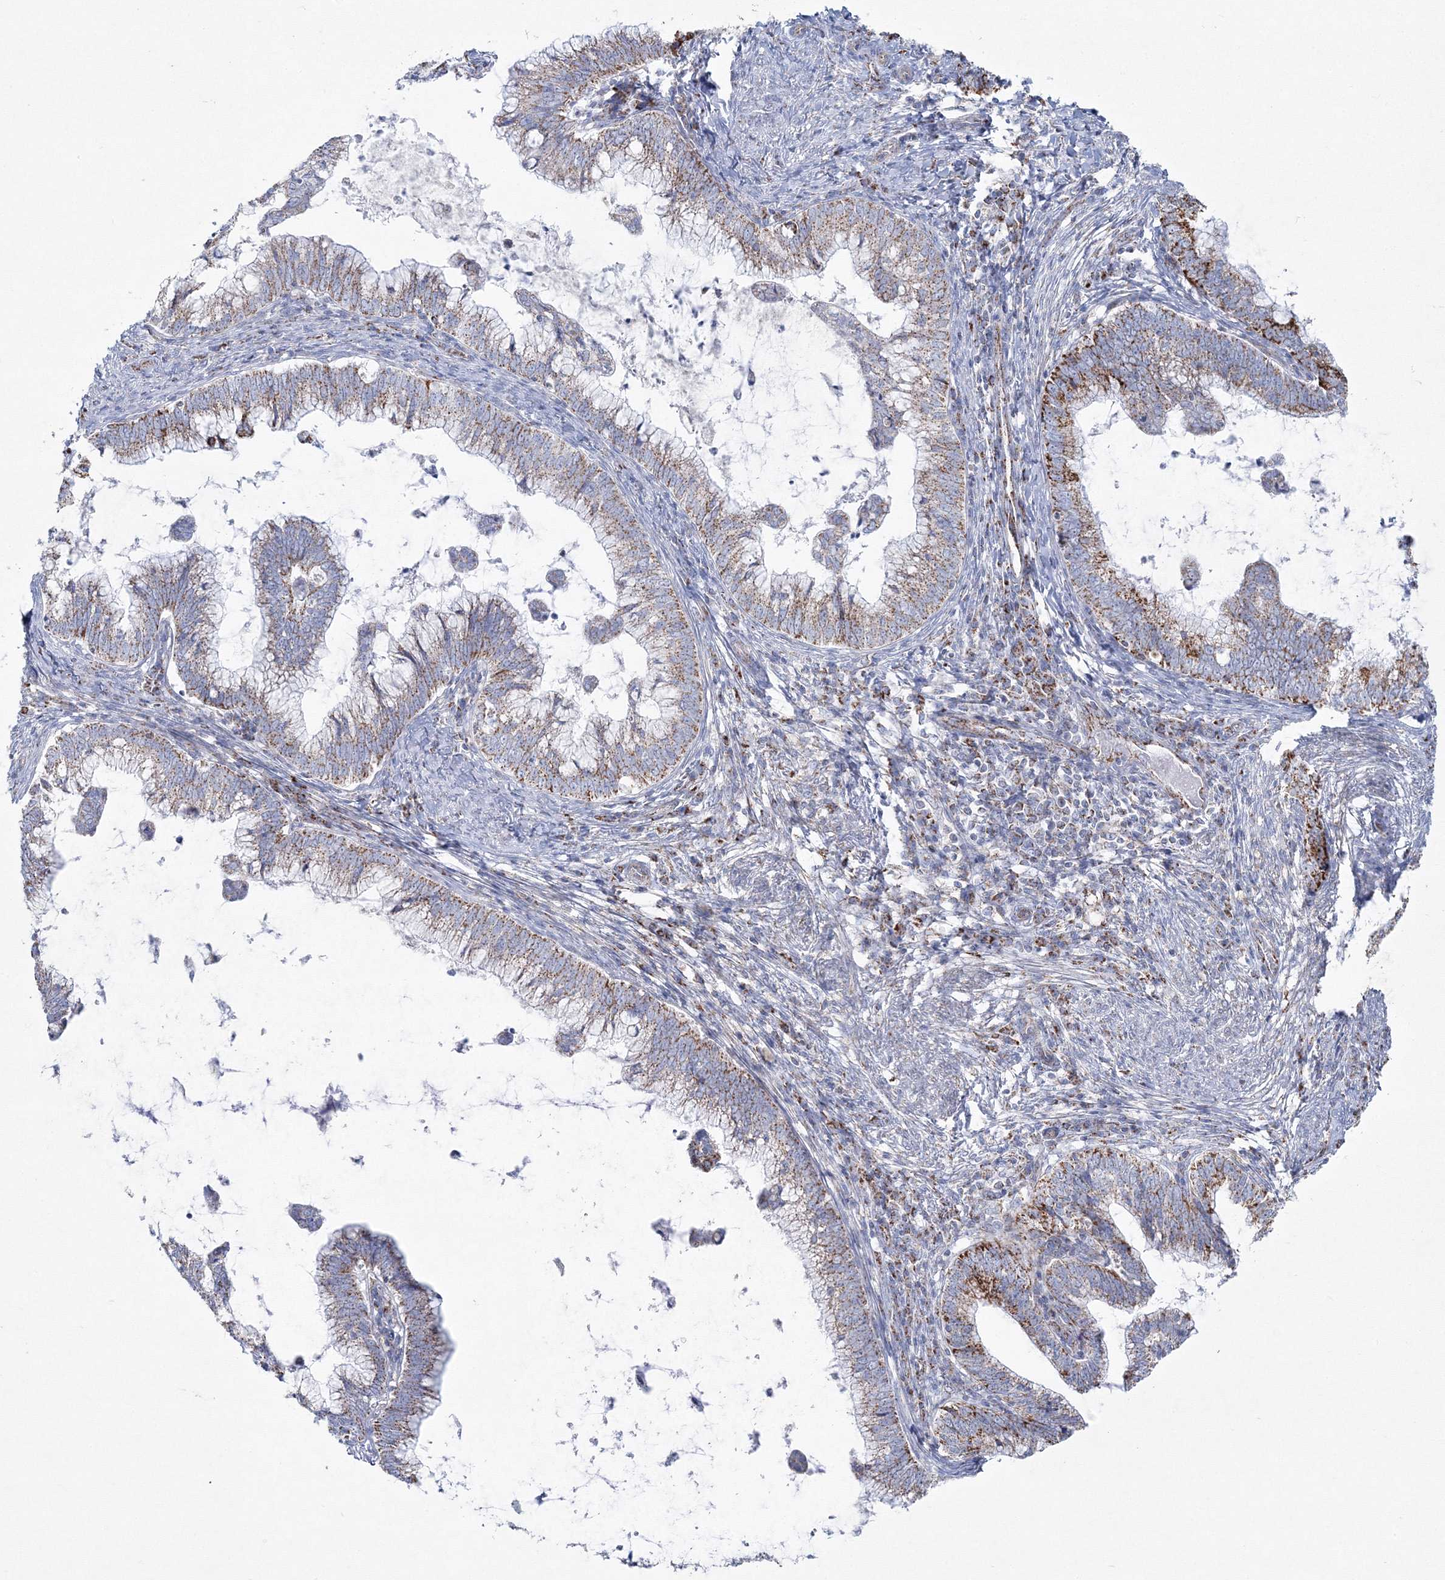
{"staining": {"intensity": "moderate", "quantity": ">75%", "location": "cytoplasmic/membranous"}, "tissue": "cervical cancer", "cell_type": "Tumor cells", "image_type": "cancer", "snomed": [{"axis": "morphology", "description": "Adenocarcinoma, NOS"}, {"axis": "topography", "description": "Cervix"}], "caption": "Cervical cancer stained with DAB IHC reveals medium levels of moderate cytoplasmic/membranous expression in approximately >75% of tumor cells.", "gene": "HIBCH", "patient": {"sex": "female", "age": 36}}